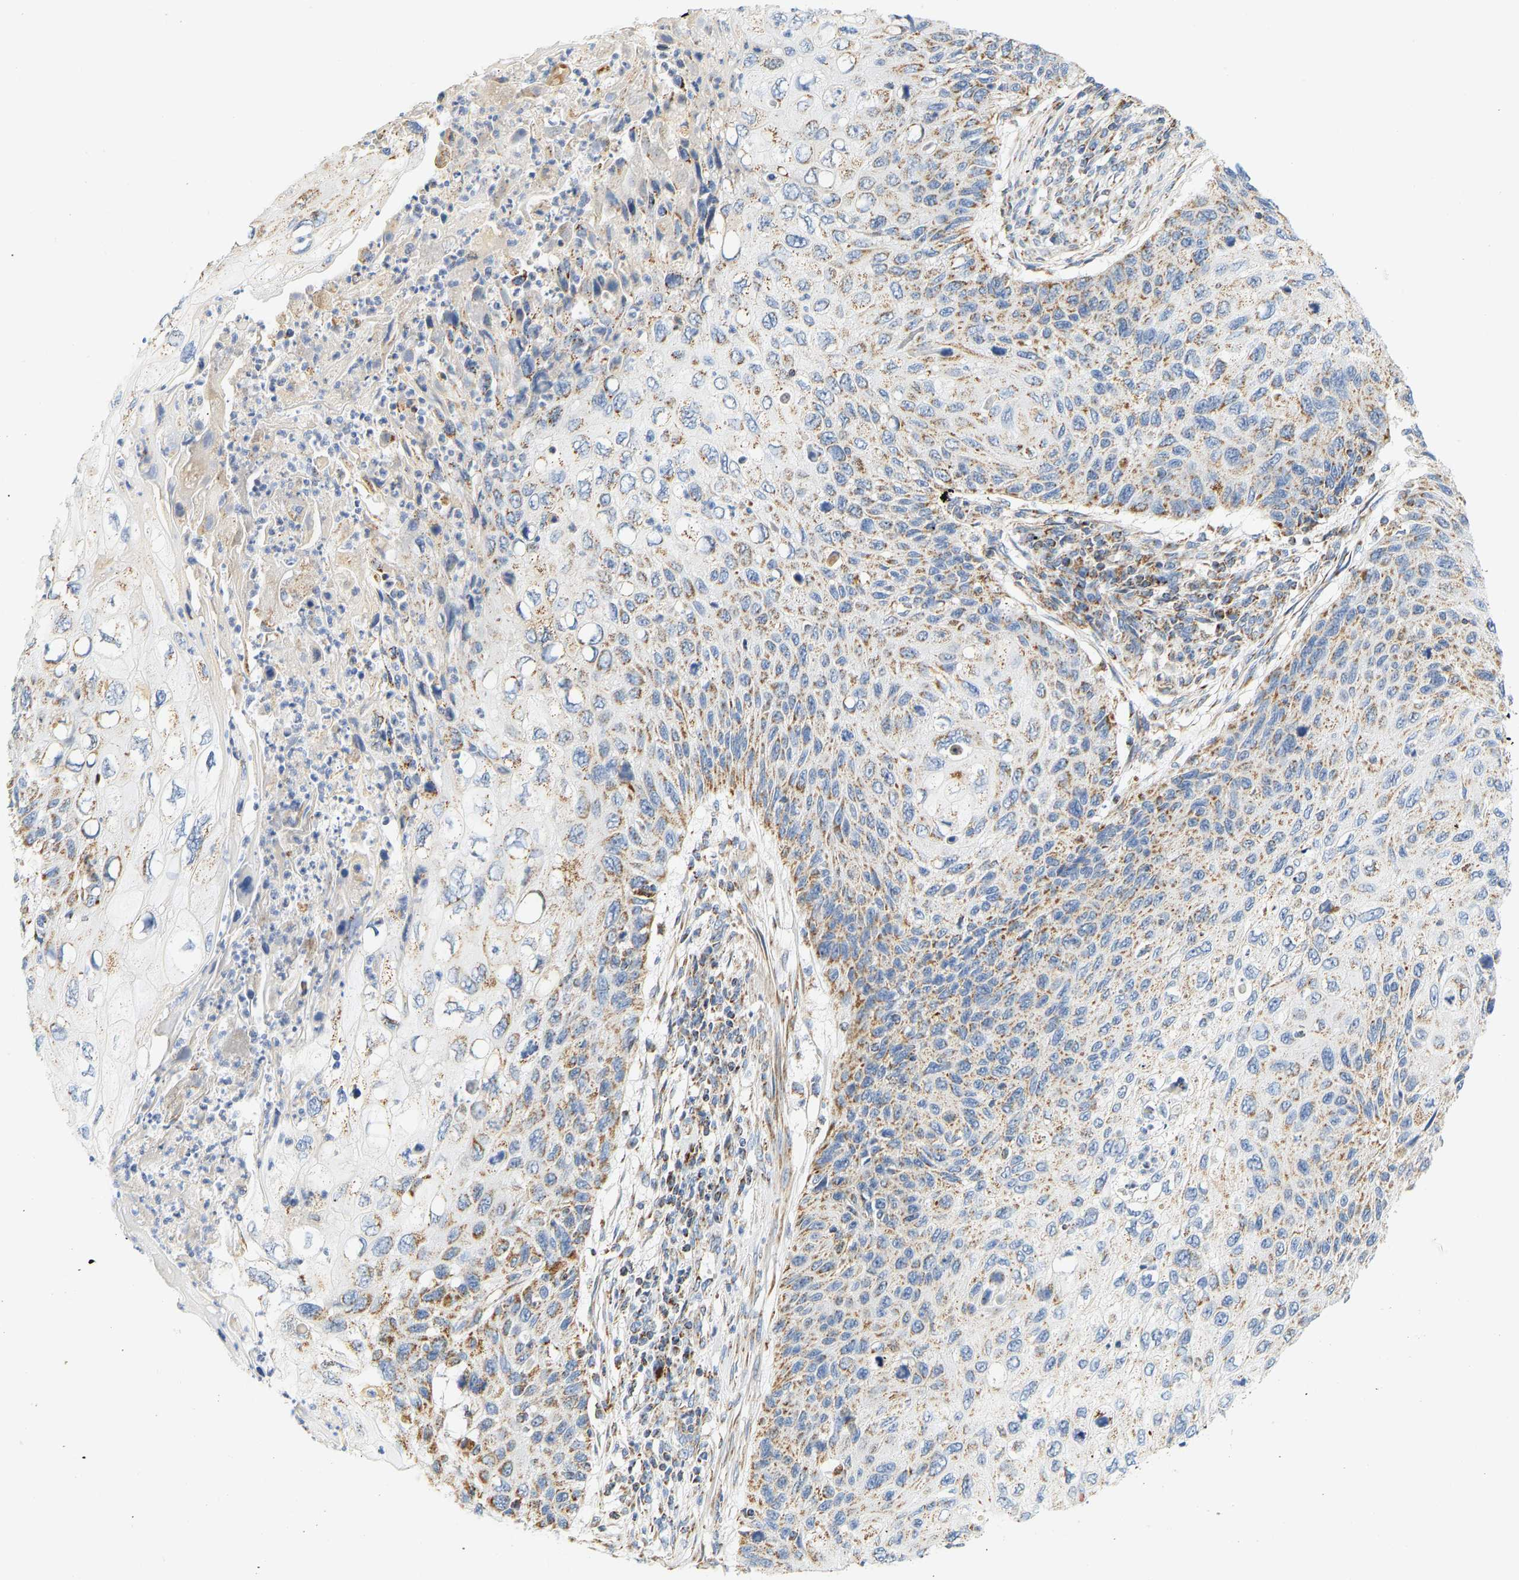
{"staining": {"intensity": "moderate", "quantity": "25%-75%", "location": "cytoplasmic/membranous"}, "tissue": "cervical cancer", "cell_type": "Tumor cells", "image_type": "cancer", "snomed": [{"axis": "morphology", "description": "Squamous cell carcinoma, NOS"}, {"axis": "topography", "description": "Cervix"}], "caption": "Human cervical squamous cell carcinoma stained with a brown dye shows moderate cytoplasmic/membranous positive staining in approximately 25%-75% of tumor cells.", "gene": "GRPEL2", "patient": {"sex": "female", "age": 70}}